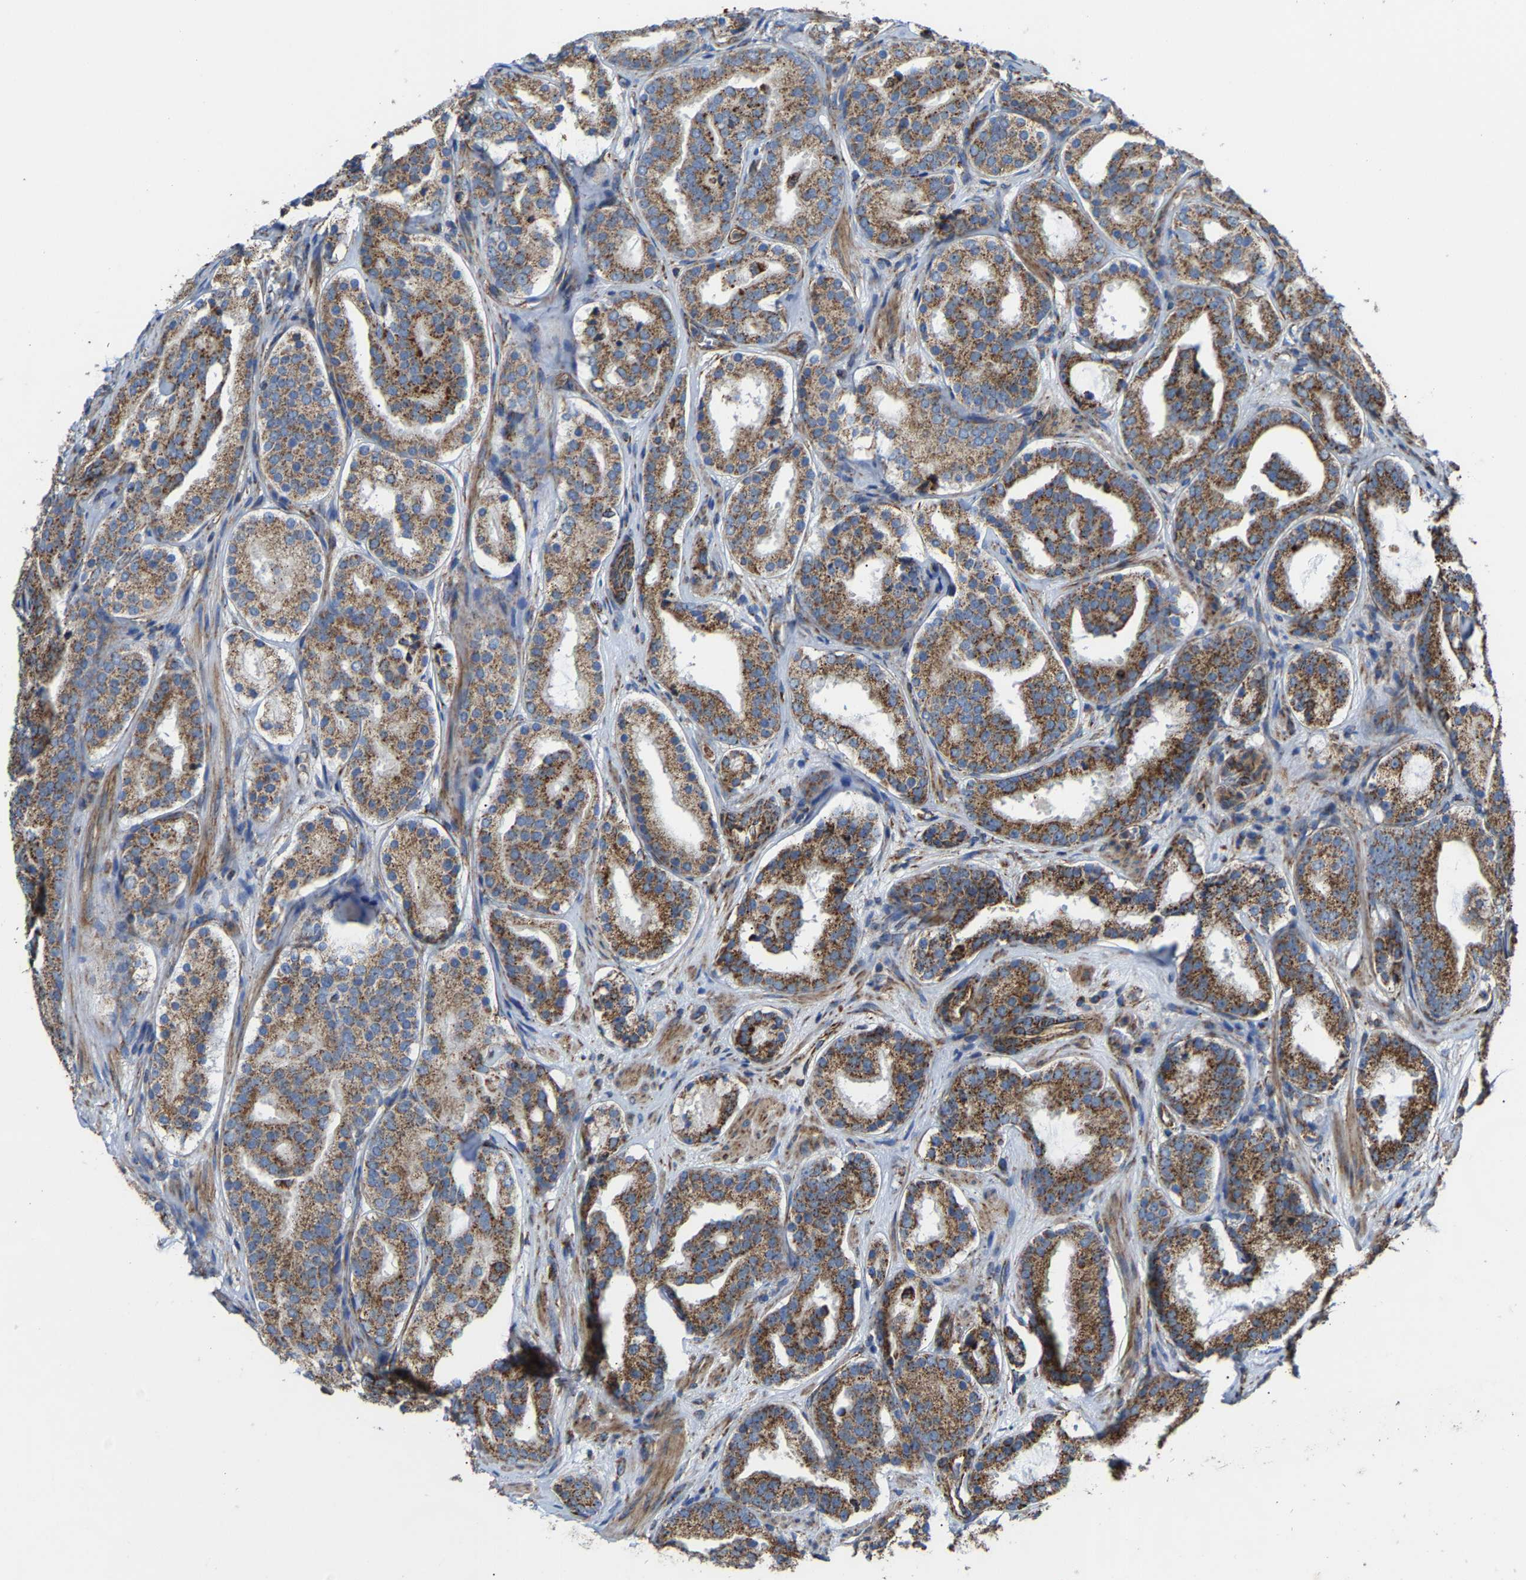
{"staining": {"intensity": "strong", "quantity": ">75%", "location": "cytoplasmic/membranous"}, "tissue": "prostate cancer", "cell_type": "Tumor cells", "image_type": "cancer", "snomed": [{"axis": "morphology", "description": "Adenocarcinoma, Low grade"}, {"axis": "topography", "description": "Prostate"}], "caption": "Immunohistochemistry histopathology image of human prostate cancer stained for a protein (brown), which shows high levels of strong cytoplasmic/membranous expression in about >75% of tumor cells.", "gene": "NDUFV3", "patient": {"sex": "male", "age": 69}}